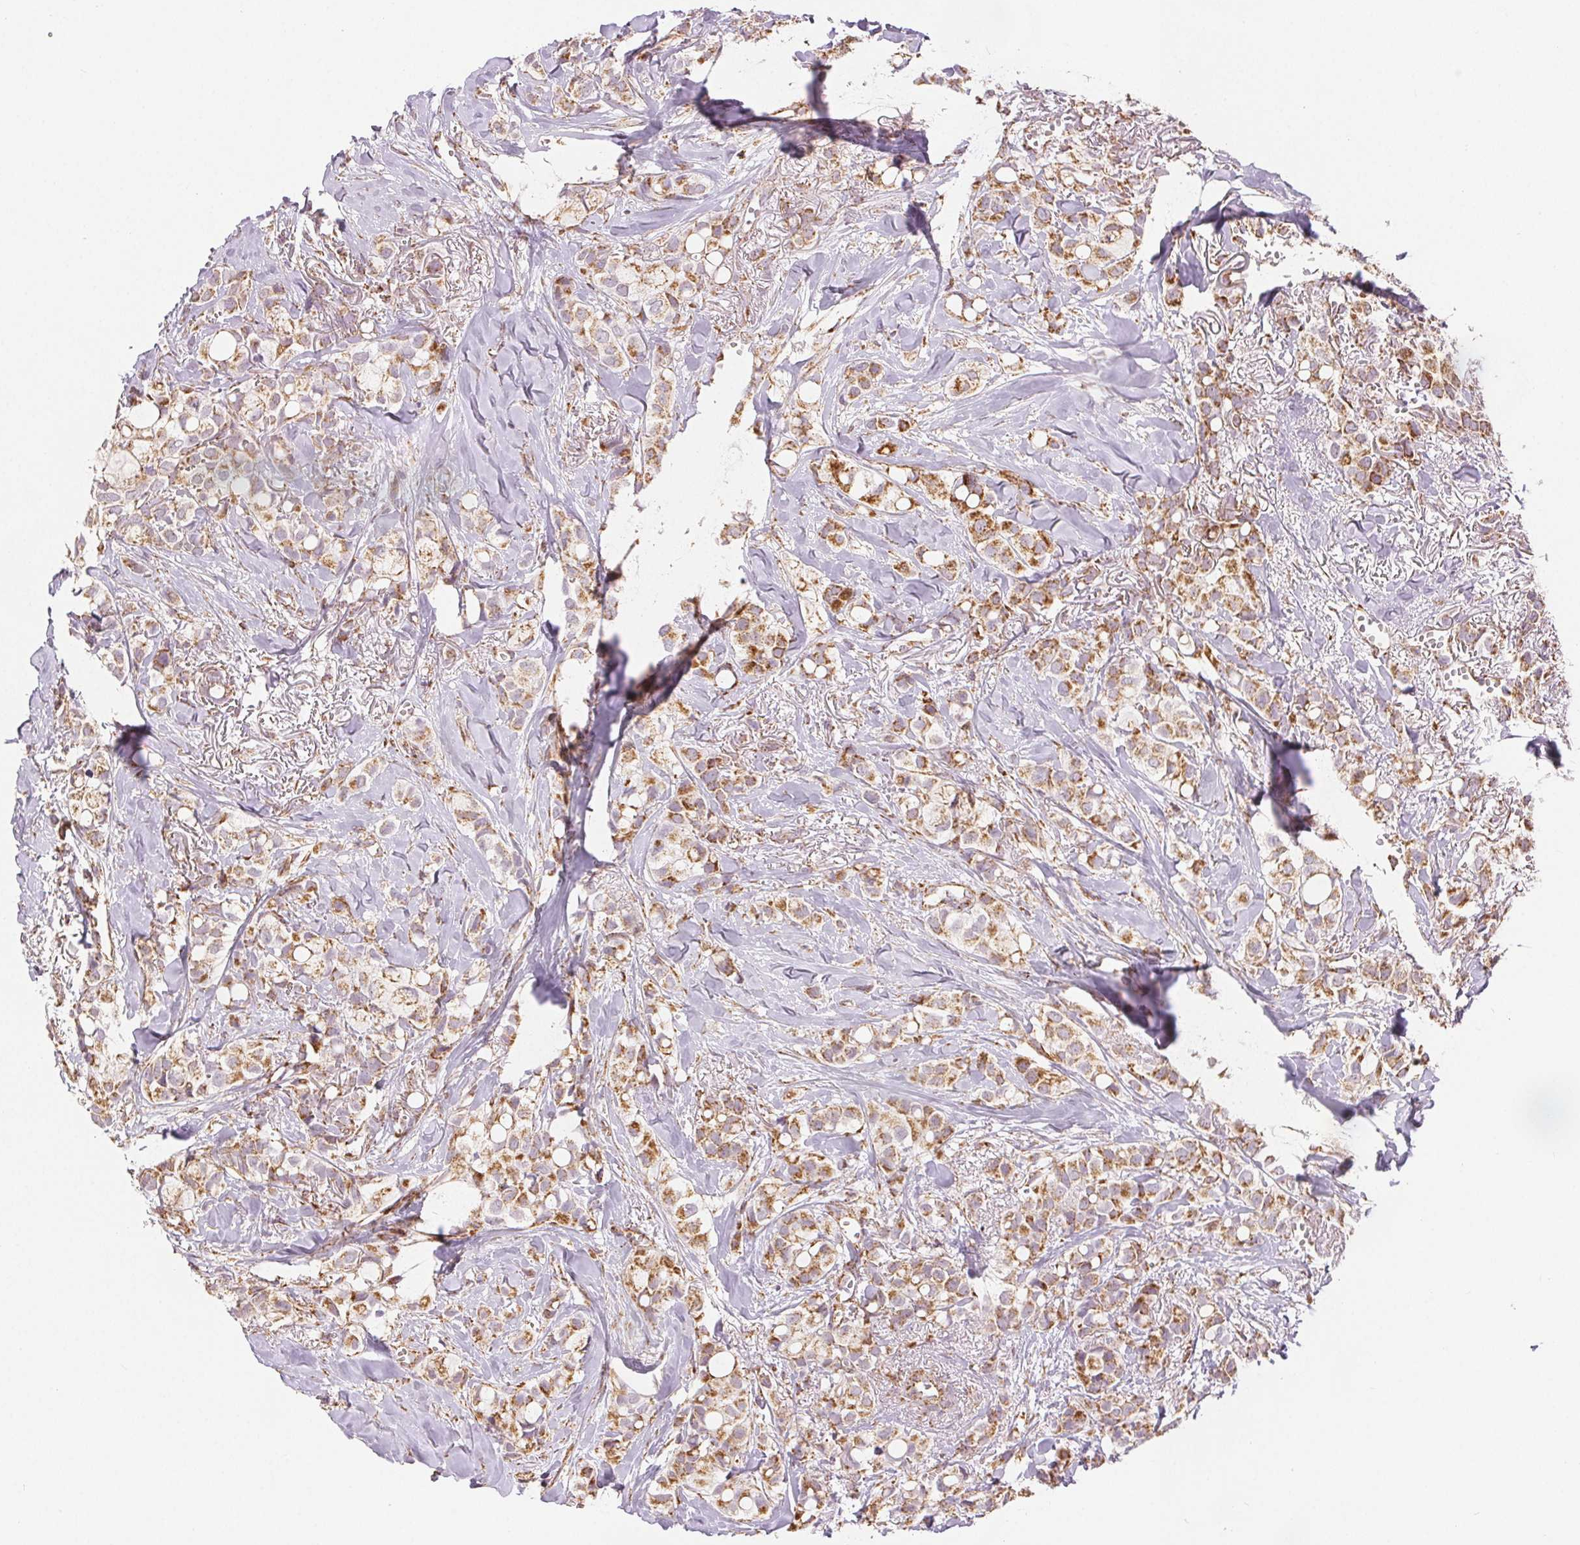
{"staining": {"intensity": "moderate", "quantity": ">75%", "location": "cytoplasmic/membranous"}, "tissue": "breast cancer", "cell_type": "Tumor cells", "image_type": "cancer", "snomed": [{"axis": "morphology", "description": "Duct carcinoma"}, {"axis": "topography", "description": "Breast"}], "caption": "Protein expression by immunohistochemistry exhibits moderate cytoplasmic/membranous positivity in about >75% of tumor cells in infiltrating ductal carcinoma (breast). (IHC, brightfield microscopy, high magnification).", "gene": "SDHB", "patient": {"sex": "female", "age": 85}}